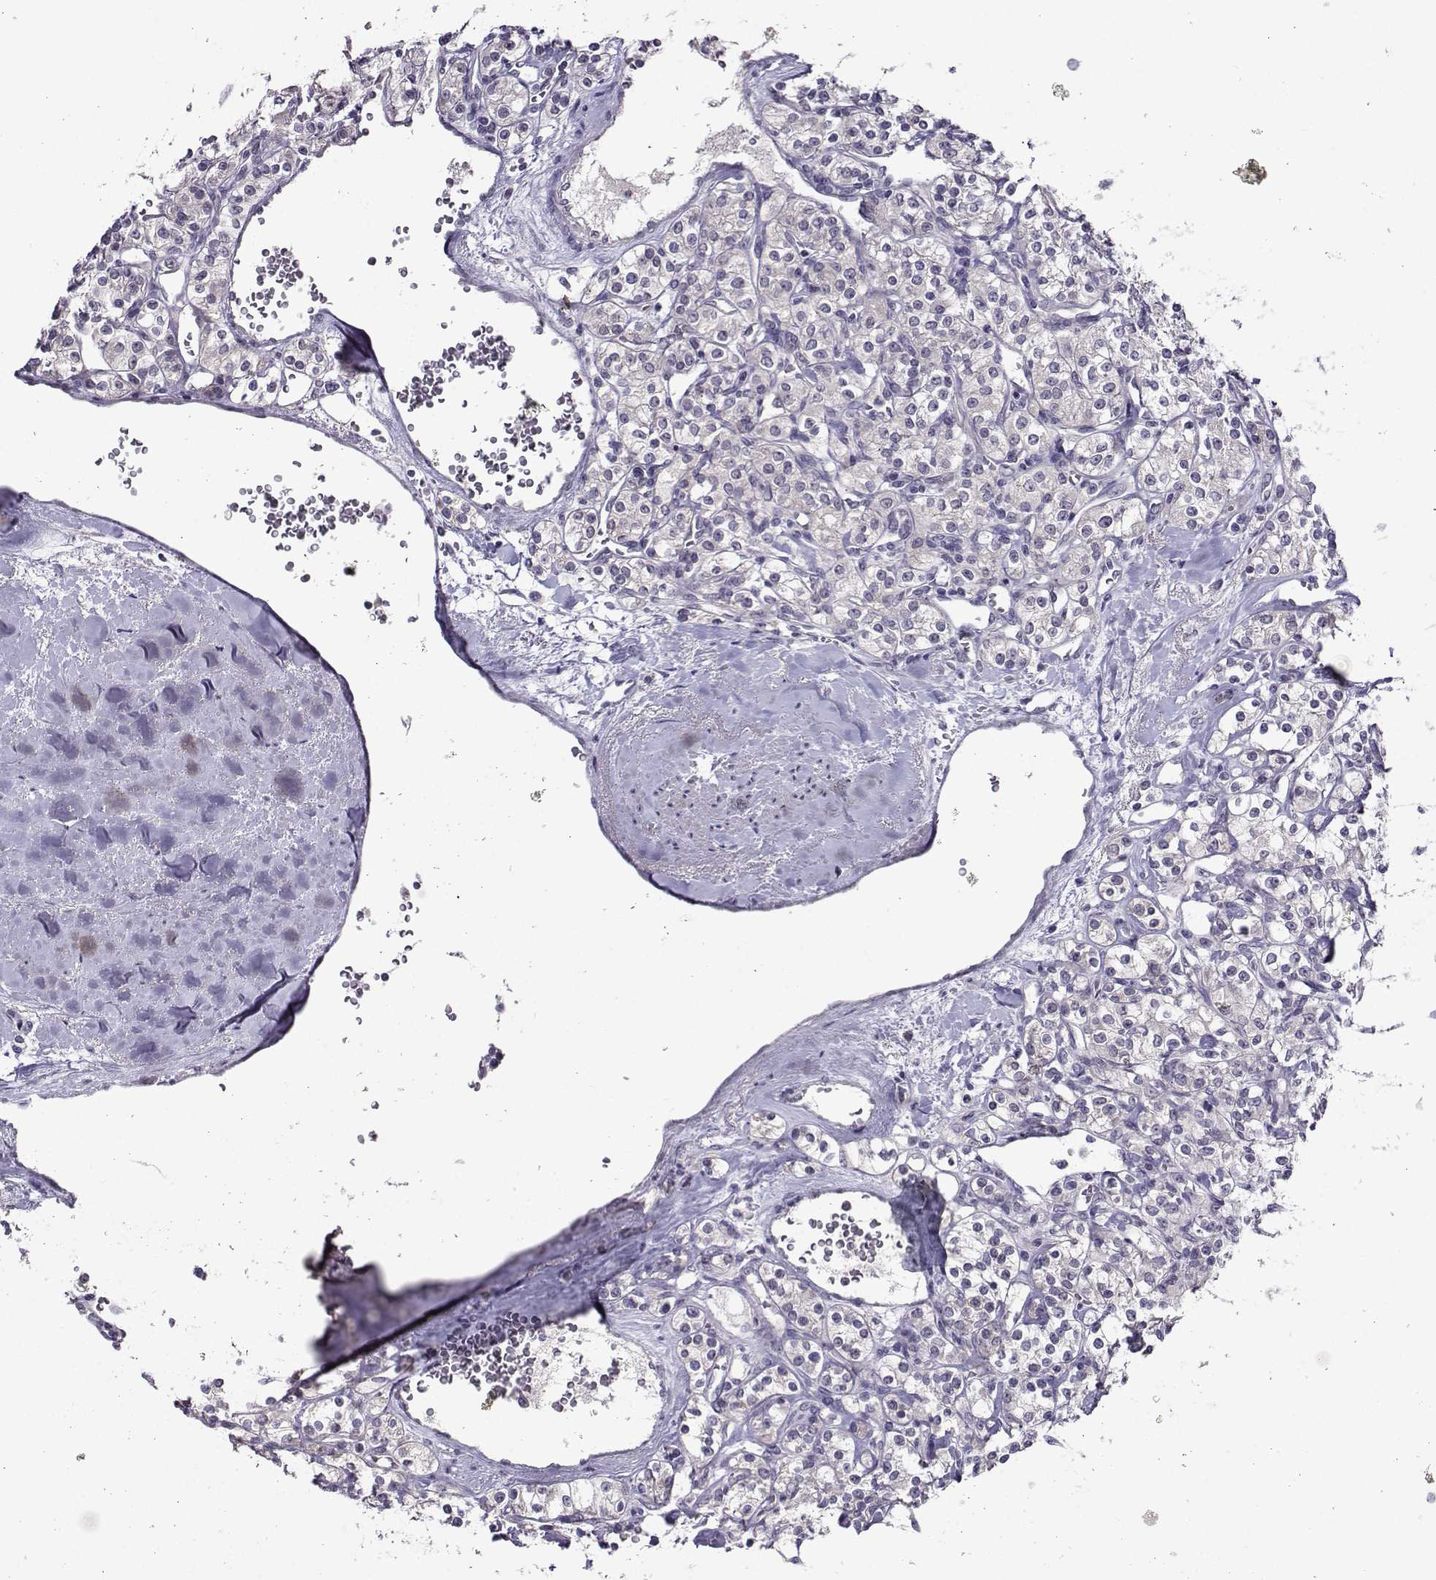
{"staining": {"intensity": "negative", "quantity": "none", "location": "none"}, "tissue": "renal cancer", "cell_type": "Tumor cells", "image_type": "cancer", "snomed": [{"axis": "morphology", "description": "Adenocarcinoma, NOS"}, {"axis": "topography", "description": "Kidney"}], "caption": "A high-resolution histopathology image shows IHC staining of renal cancer, which exhibits no significant staining in tumor cells. The staining is performed using DAB (3,3'-diaminobenzidine) brown chromogen with nuclei counter-stained in using hematoxylin.", "gene": "DDX20", "patient": {"sex": "male", "age": 77}}